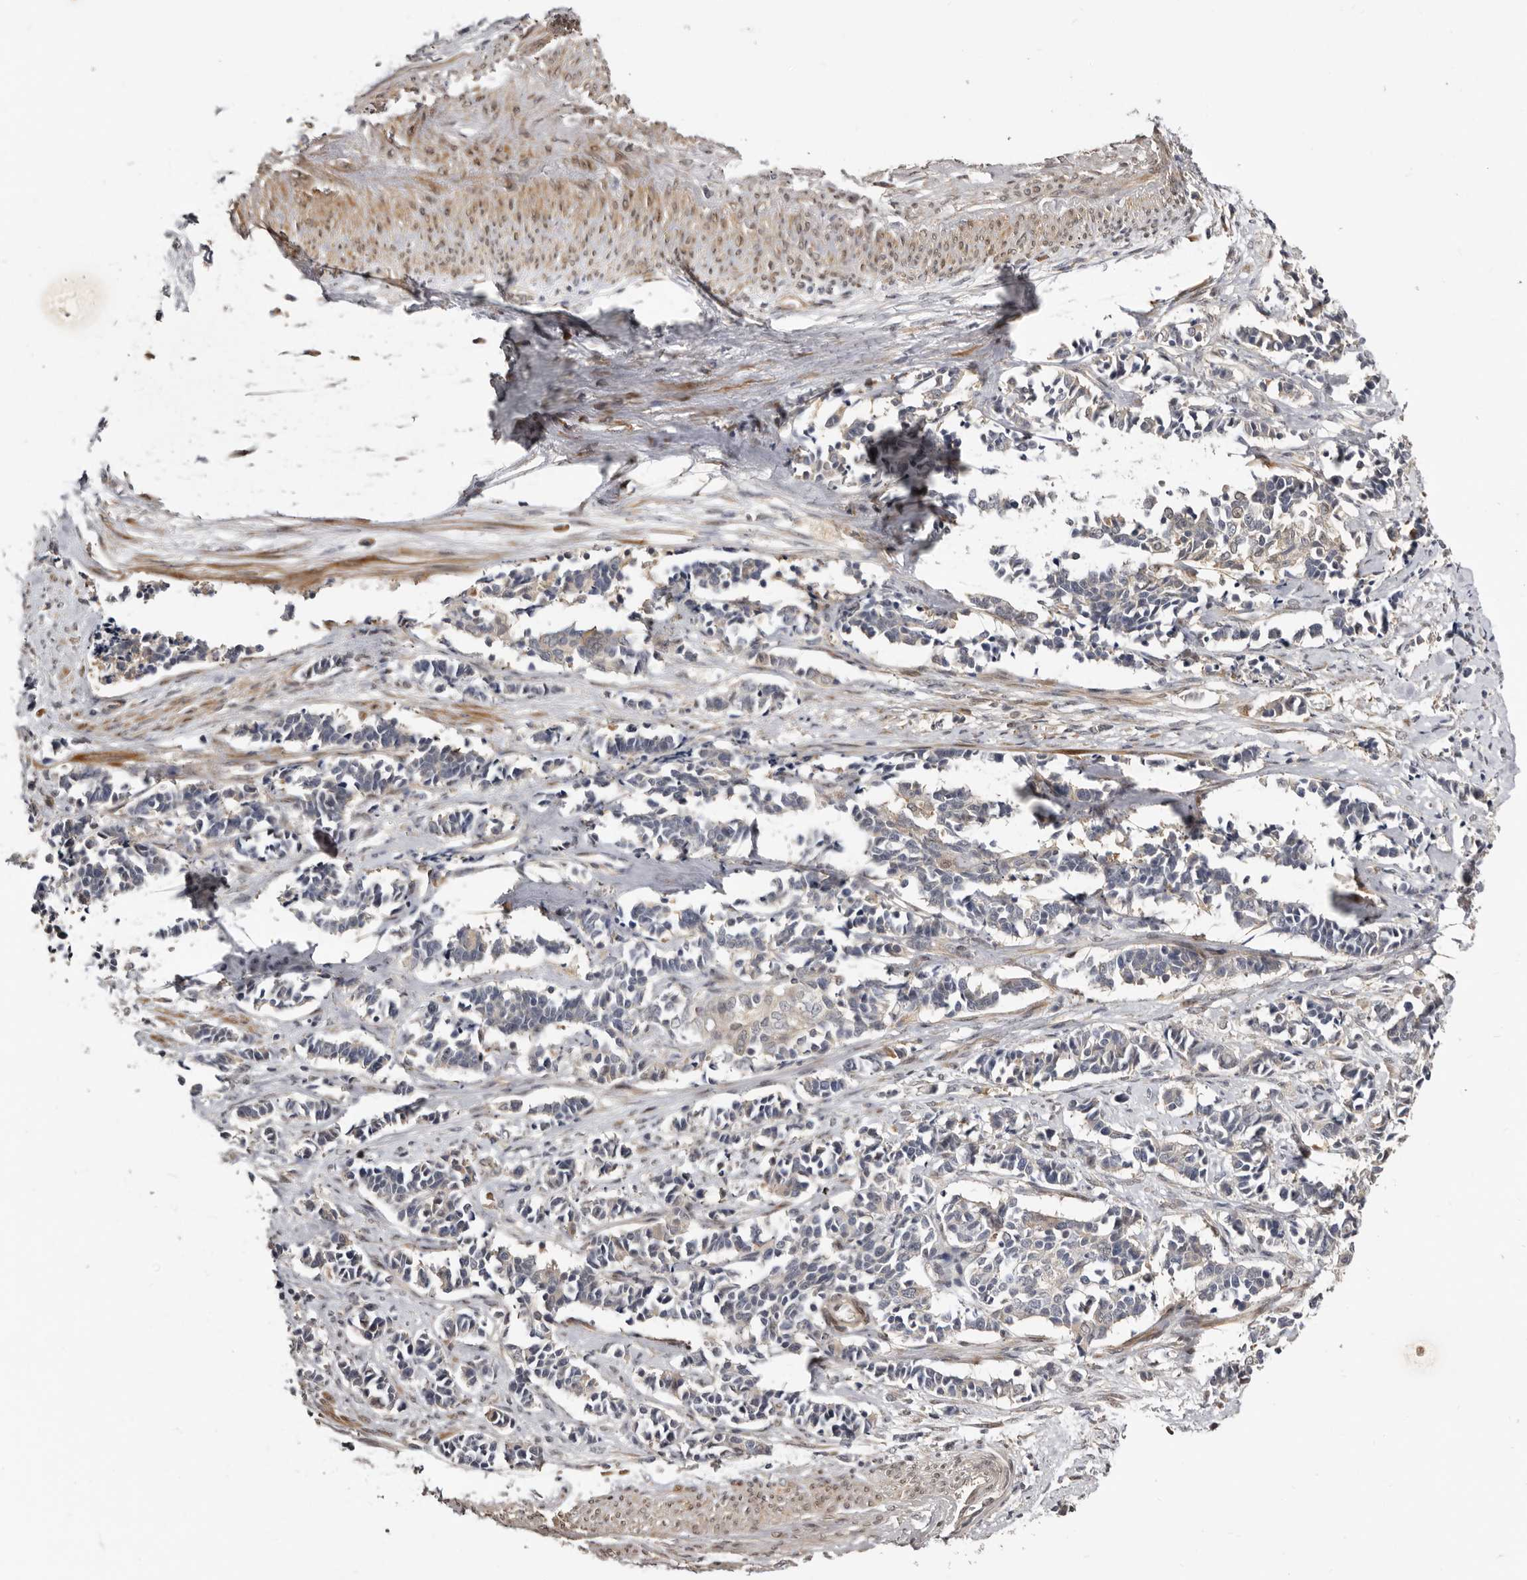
{"staining": {"intensity": "negative", "quantity": "none", "location": "none"}, "tissue": "cervical cancer", "cell_type": "Tumor cells", "image_type": "cancer", "snomed": [{"axis": "morphology", "description": "Normal tissue, NOS"}, {"axis": "morphology", "description": "Squamous cell carcinoma, NOS"}, {"axis": "topography", "description": "Cervix"}], "caption": "This is an immunohistochemistry histopathology image of cervical squamous cell carcinoma. There is no positivity in tumor cells.", "gene": "SBDS", "patient": {"sex": "female", "age": 35}}